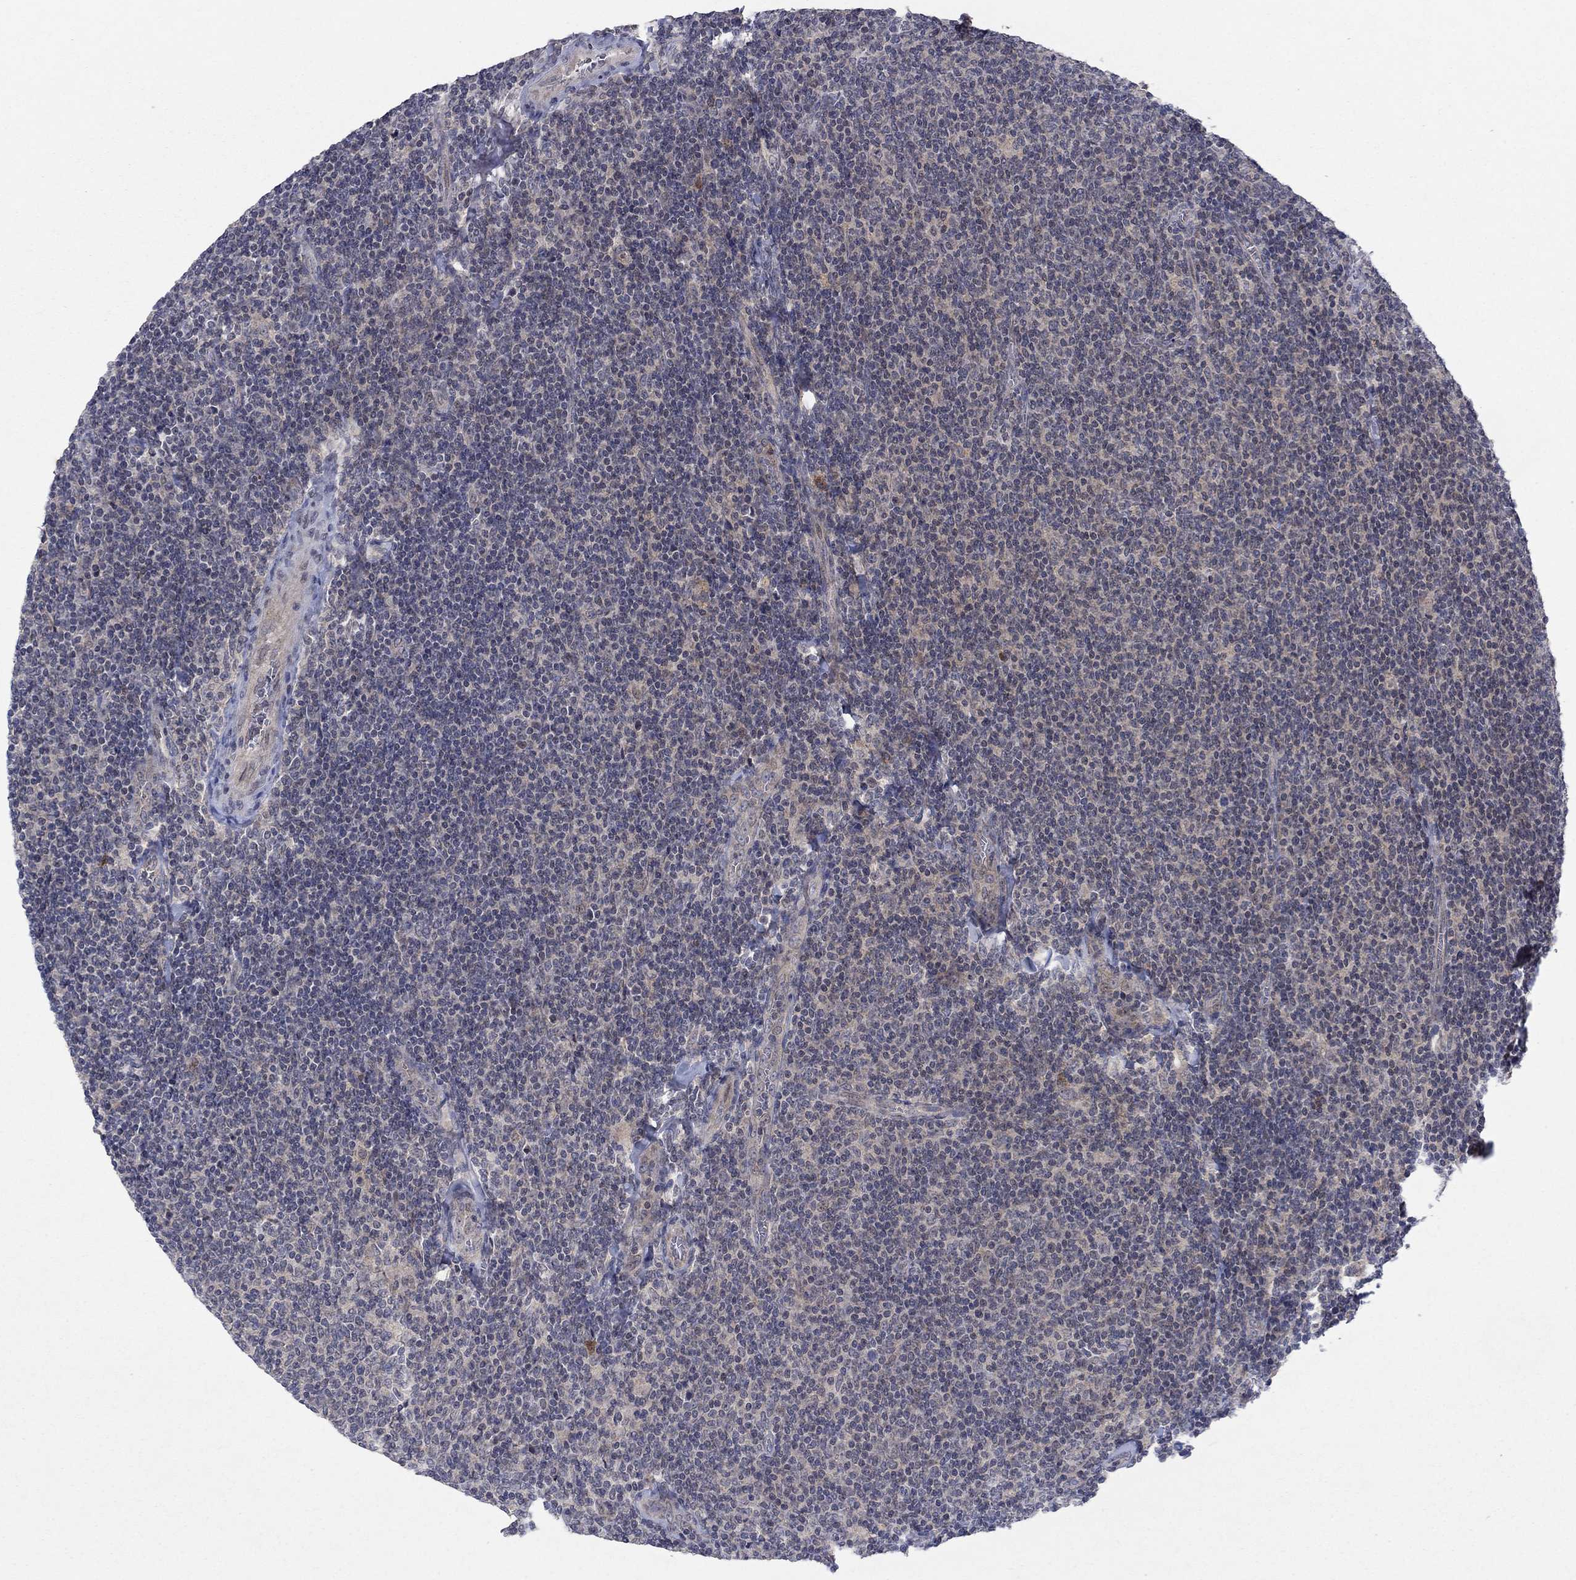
{"staining": {"intensity": "weak", "quantity": ">75%", "location": "cytoplasmic/membranous"}, "tissue": "lymphoma", "cell_type": "Tumor cells", "image_type": "cancer", "snomed": [{"axis": "morphology", "description": "Malignant lymphoma, non-Hodgkin's type, Low grade"}, {"axis": "topography", "description": "Lymph node"}], "caption": "Approximately >75% of tumor cells in malignant lymphoma, non-Hodgkin's type (low-grade) show weak cytoplasmic/membranous protein expression as visualized by brown immunohistochemical staining.", "gene": "IL4", "patient": {"sex": "male", "age": 52}}